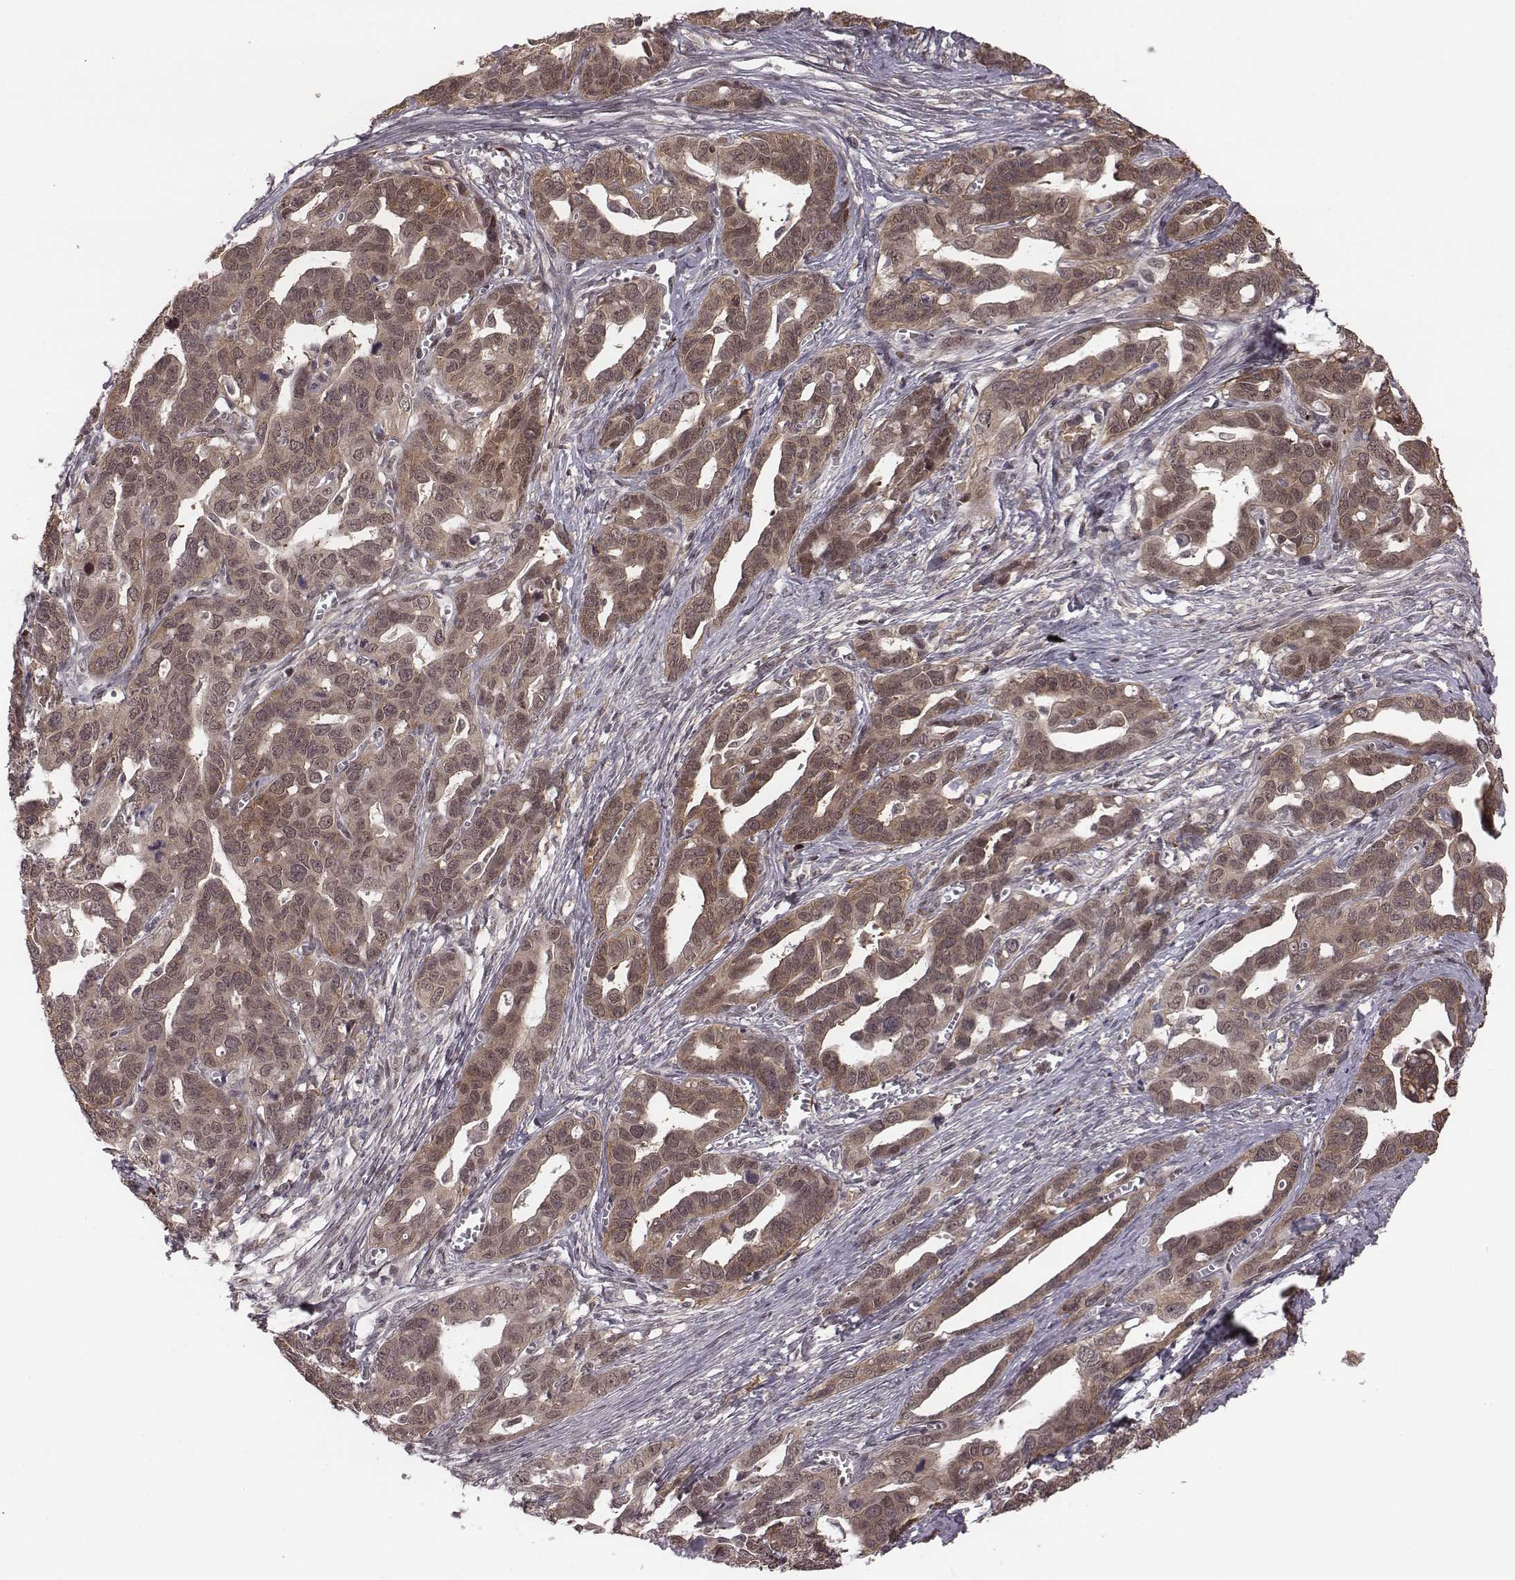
{"staining": {"intensity": "weak", "quantity": ">75%", "location": "cytoplasmic/membranous,nuclear"}, "tissue": "ovarian cancer", "cell_type": "Tumor cells", "image_type": "cancer", "snomed": [{"axis": "morphology", "description": "Cystadenocarcinoma, serous, NOS"}, {"axis": "topography", "description": "Ovary"}], "caption": "This image displays serous cystadenocarcinoma (ovarian) stained with immunohistochemistry (IHC) to label a protein in brown. The cytoplasmic/membranous and nuclear of tumor cells show weak positivity for the protein. Nuclei are counter-stained blue.", "gene": "RPL3", "patient": {"sex": "female", "age": 69}}